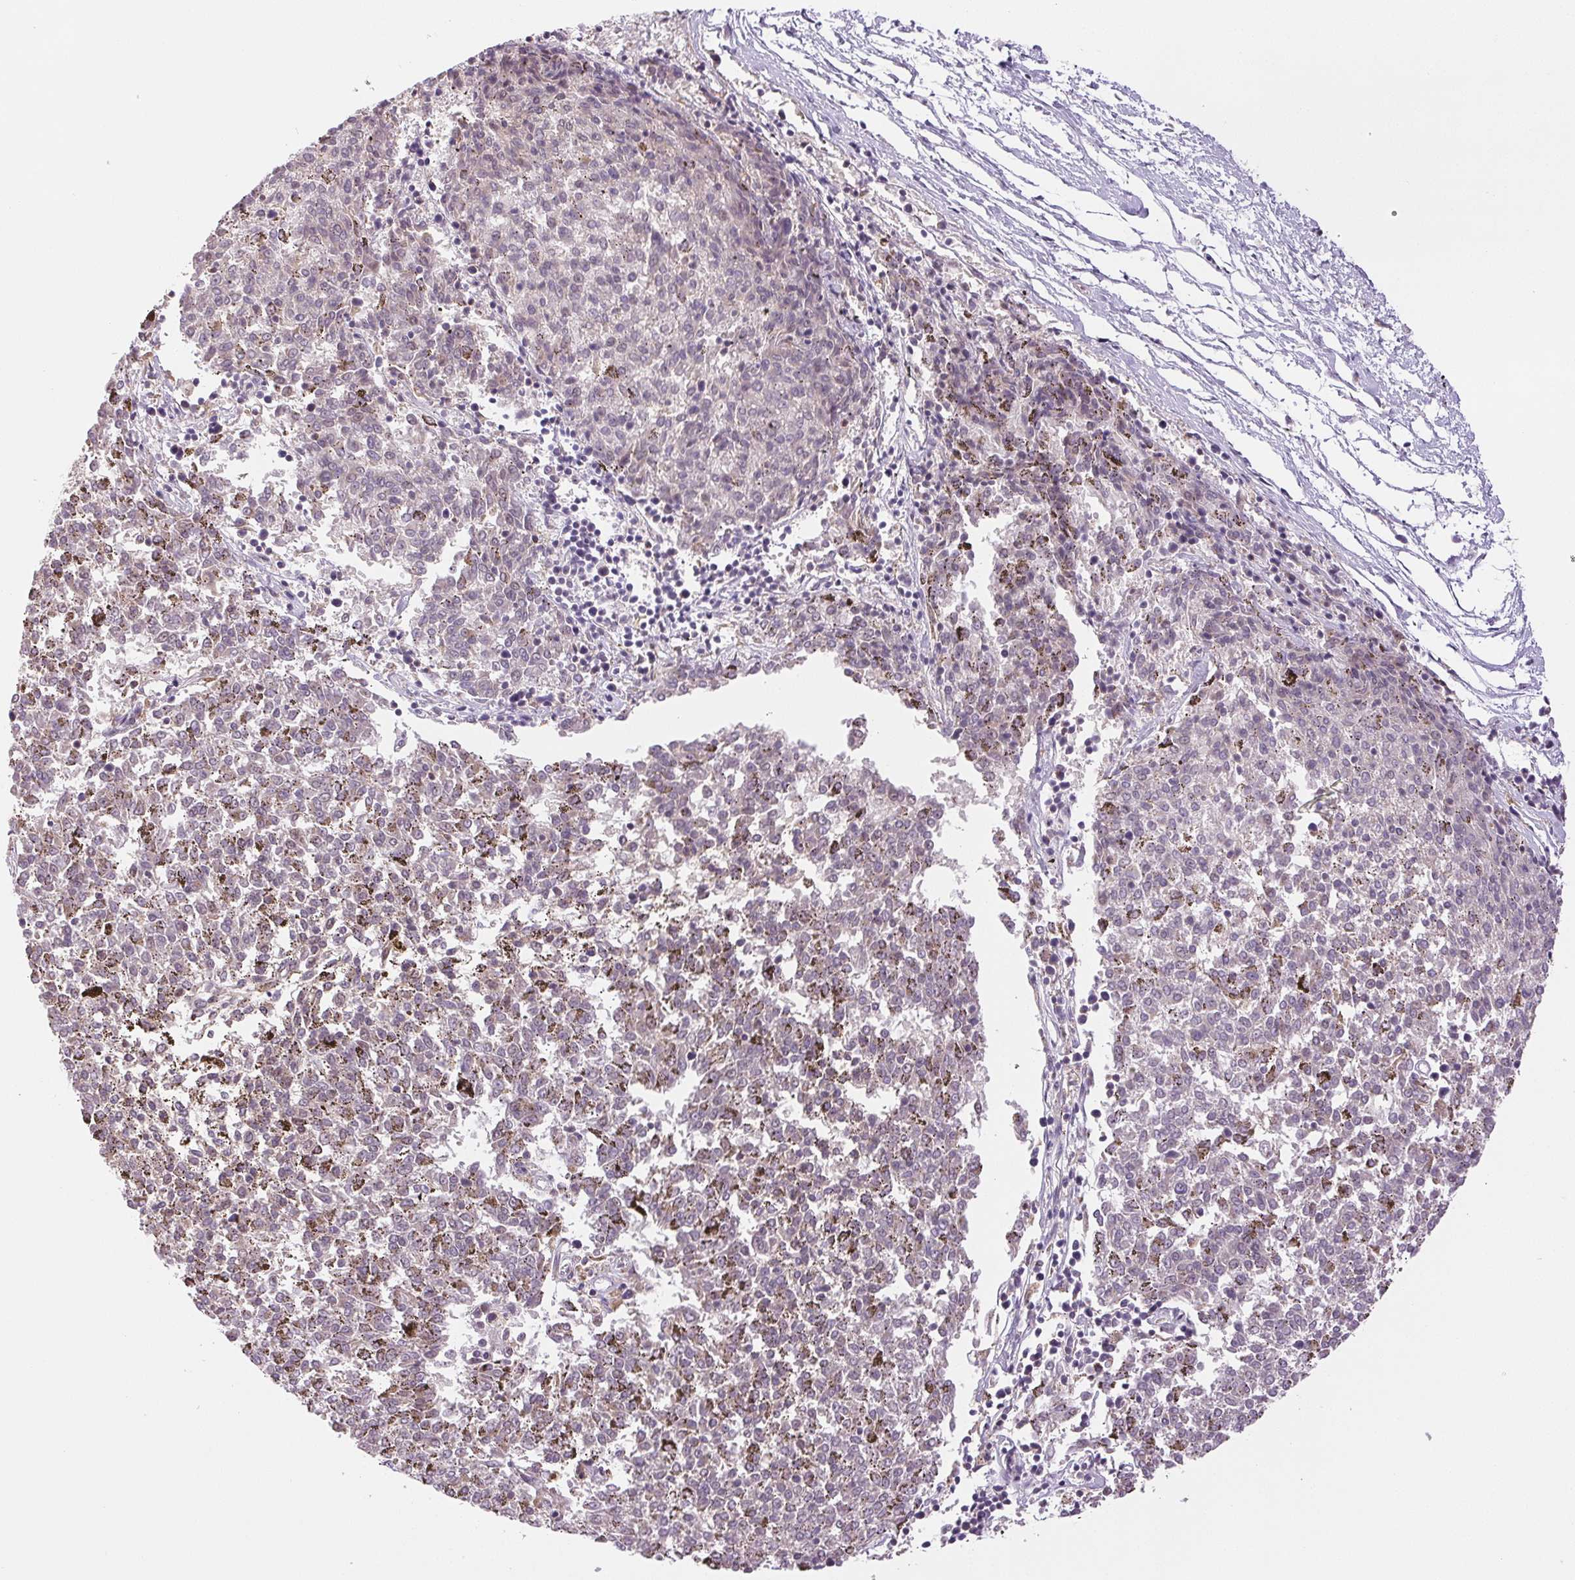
{"staining": {"intensity": "negative", "quantity": "none", "location": "none"}, "tissue": "melanoma", "cell_type": "Tumor cells", "image_type": "cancer", "snomed": [{"axis": "morphology", "description": "Malignant melanoma, NOS"}, {"axis": "topography", "description": "Skin"}], "caption": "DAB immunohistochemical staining of human malignant melanoma reveals no significant staining in tumor cells.", "gene": "GRHL3", "patient": {"sex": "female", "age": 72}}